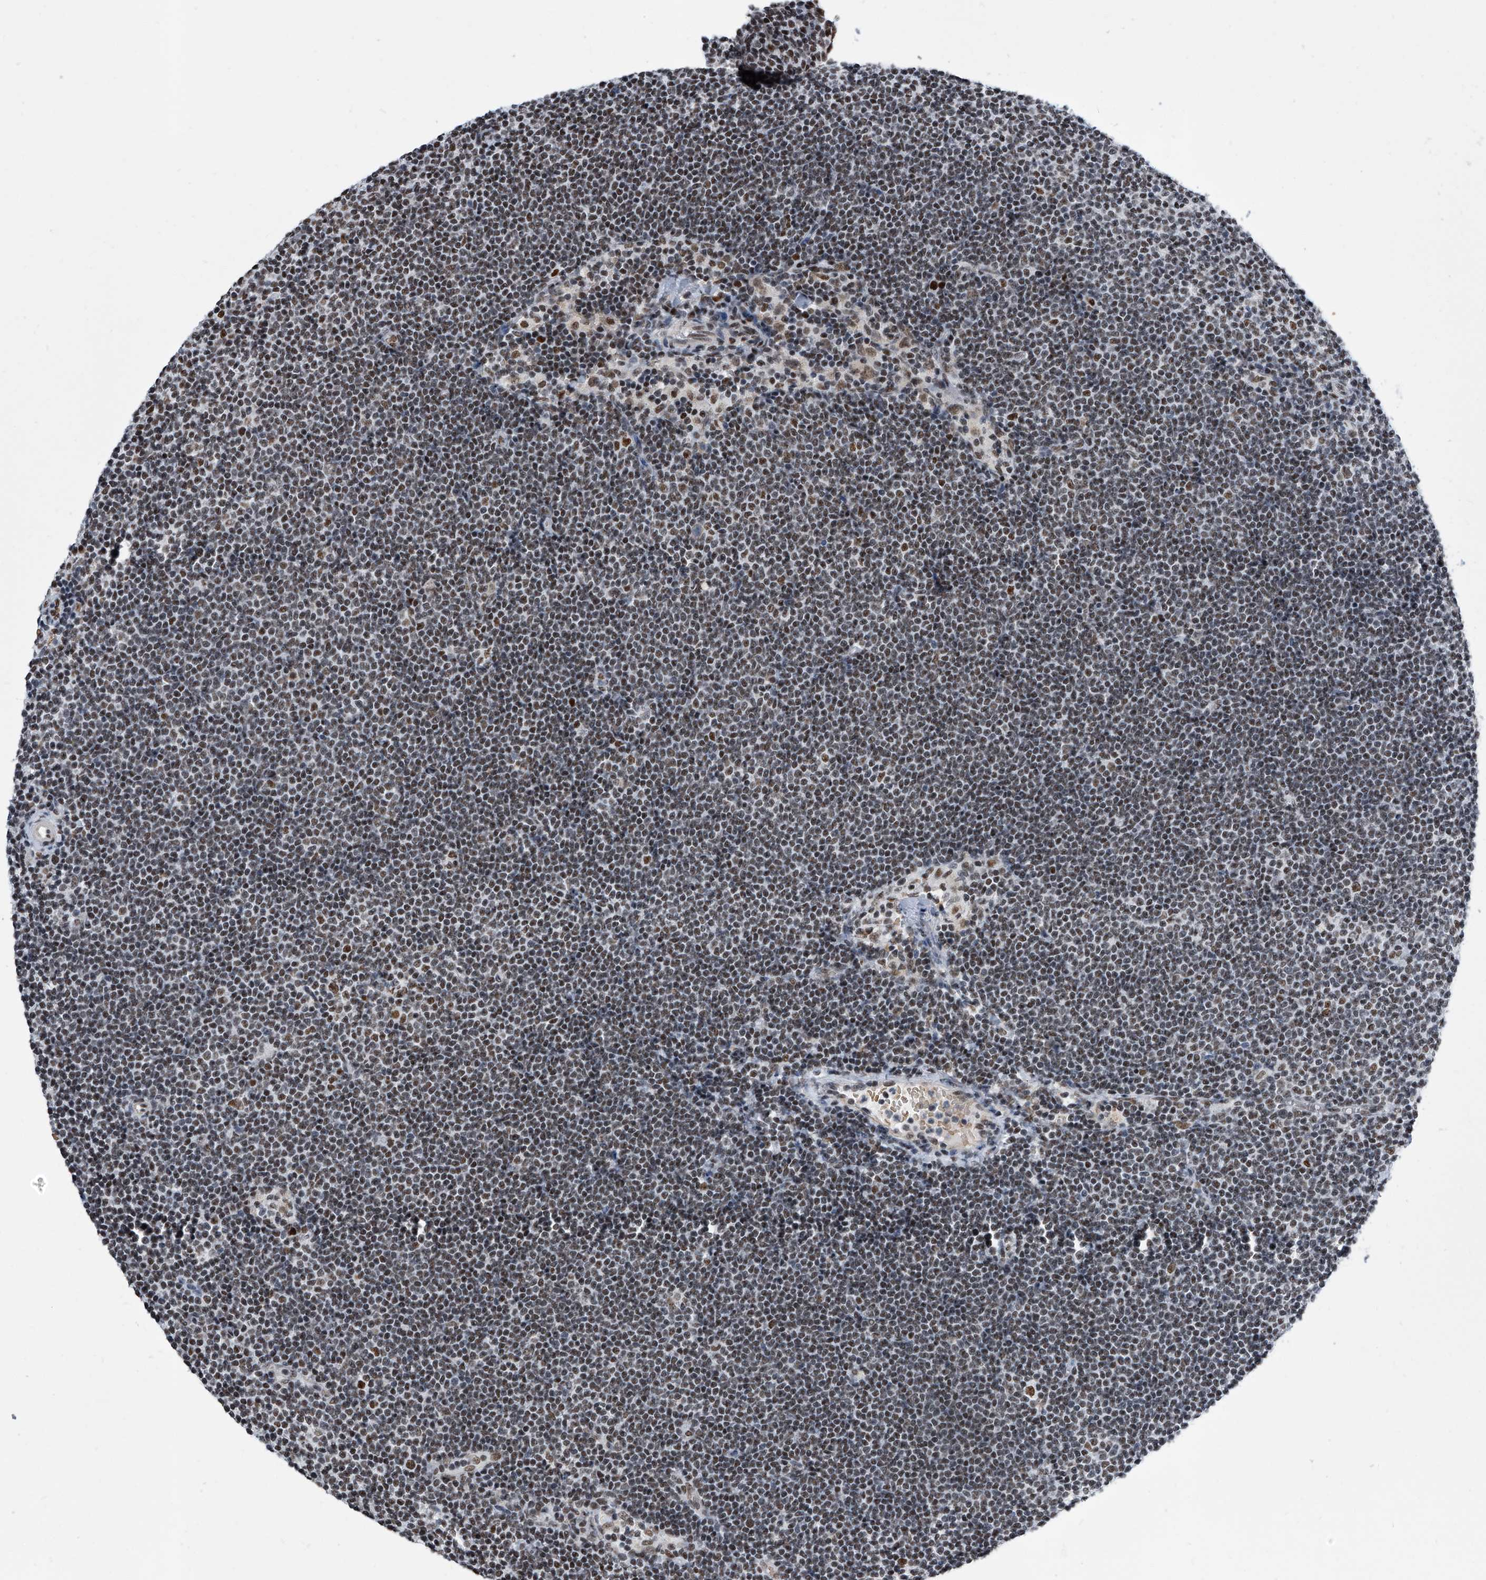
{"staining": {"intensity": "moderate", "quantity": "25%-75%", "location": "nuclear"}, "tissue": "lymphoma", "cell_type": "Tumor cells", "image_type": "cancer", "snomed": [{"axis": "morphology", "description": "Malignant lymphoma, non-Hodgkin's type, Low grade"}, {"axis": "topography", "description": "Lymph node"}], "caption": "A high-resolution histopathology image shows immunohistochemistry staining of lymphoma, which demonstrates moderate nuclear positivity in approximately 25%-75% of tumor cells.", "gene": "SIM2", "patient": {"sex": "female", "age": 53}}